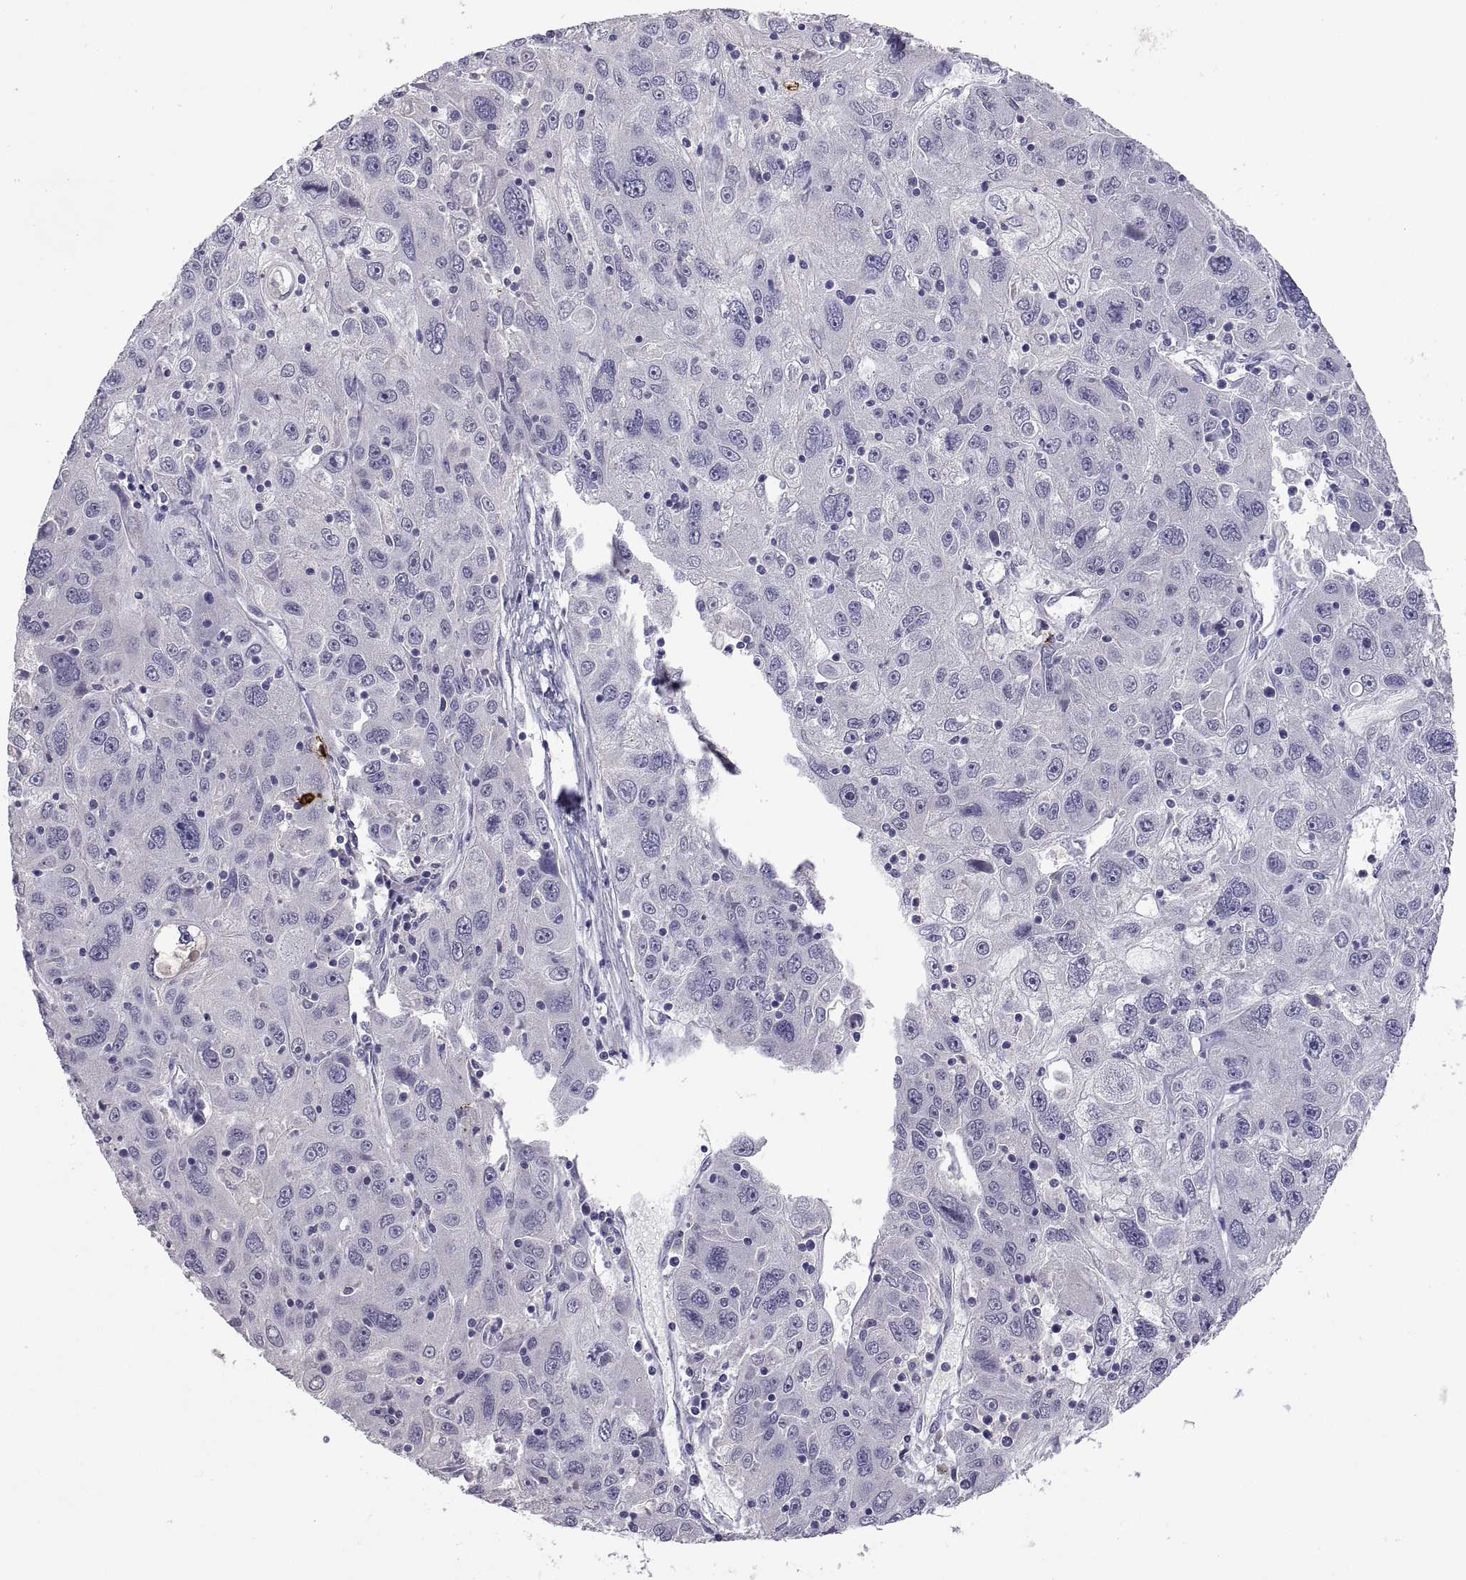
{"staining": {"intensity": "negative", "quantity": "none", "location": "none"}, "tissue": "stomach cancer", "cell_type": "Tumor cells", "image_type": "cancer", "snomed": [{"axis": "morphology", "description": "Adenocarcinoma, NOS"}, {"axis": "topography", "description": "Stomach"}], "caption": "Photomicrograph shows no protein positivity in tumor cells of stomach cancer tissue.", "gene": "MS4A1", "patient": {"sex": "male", "age": 56}}